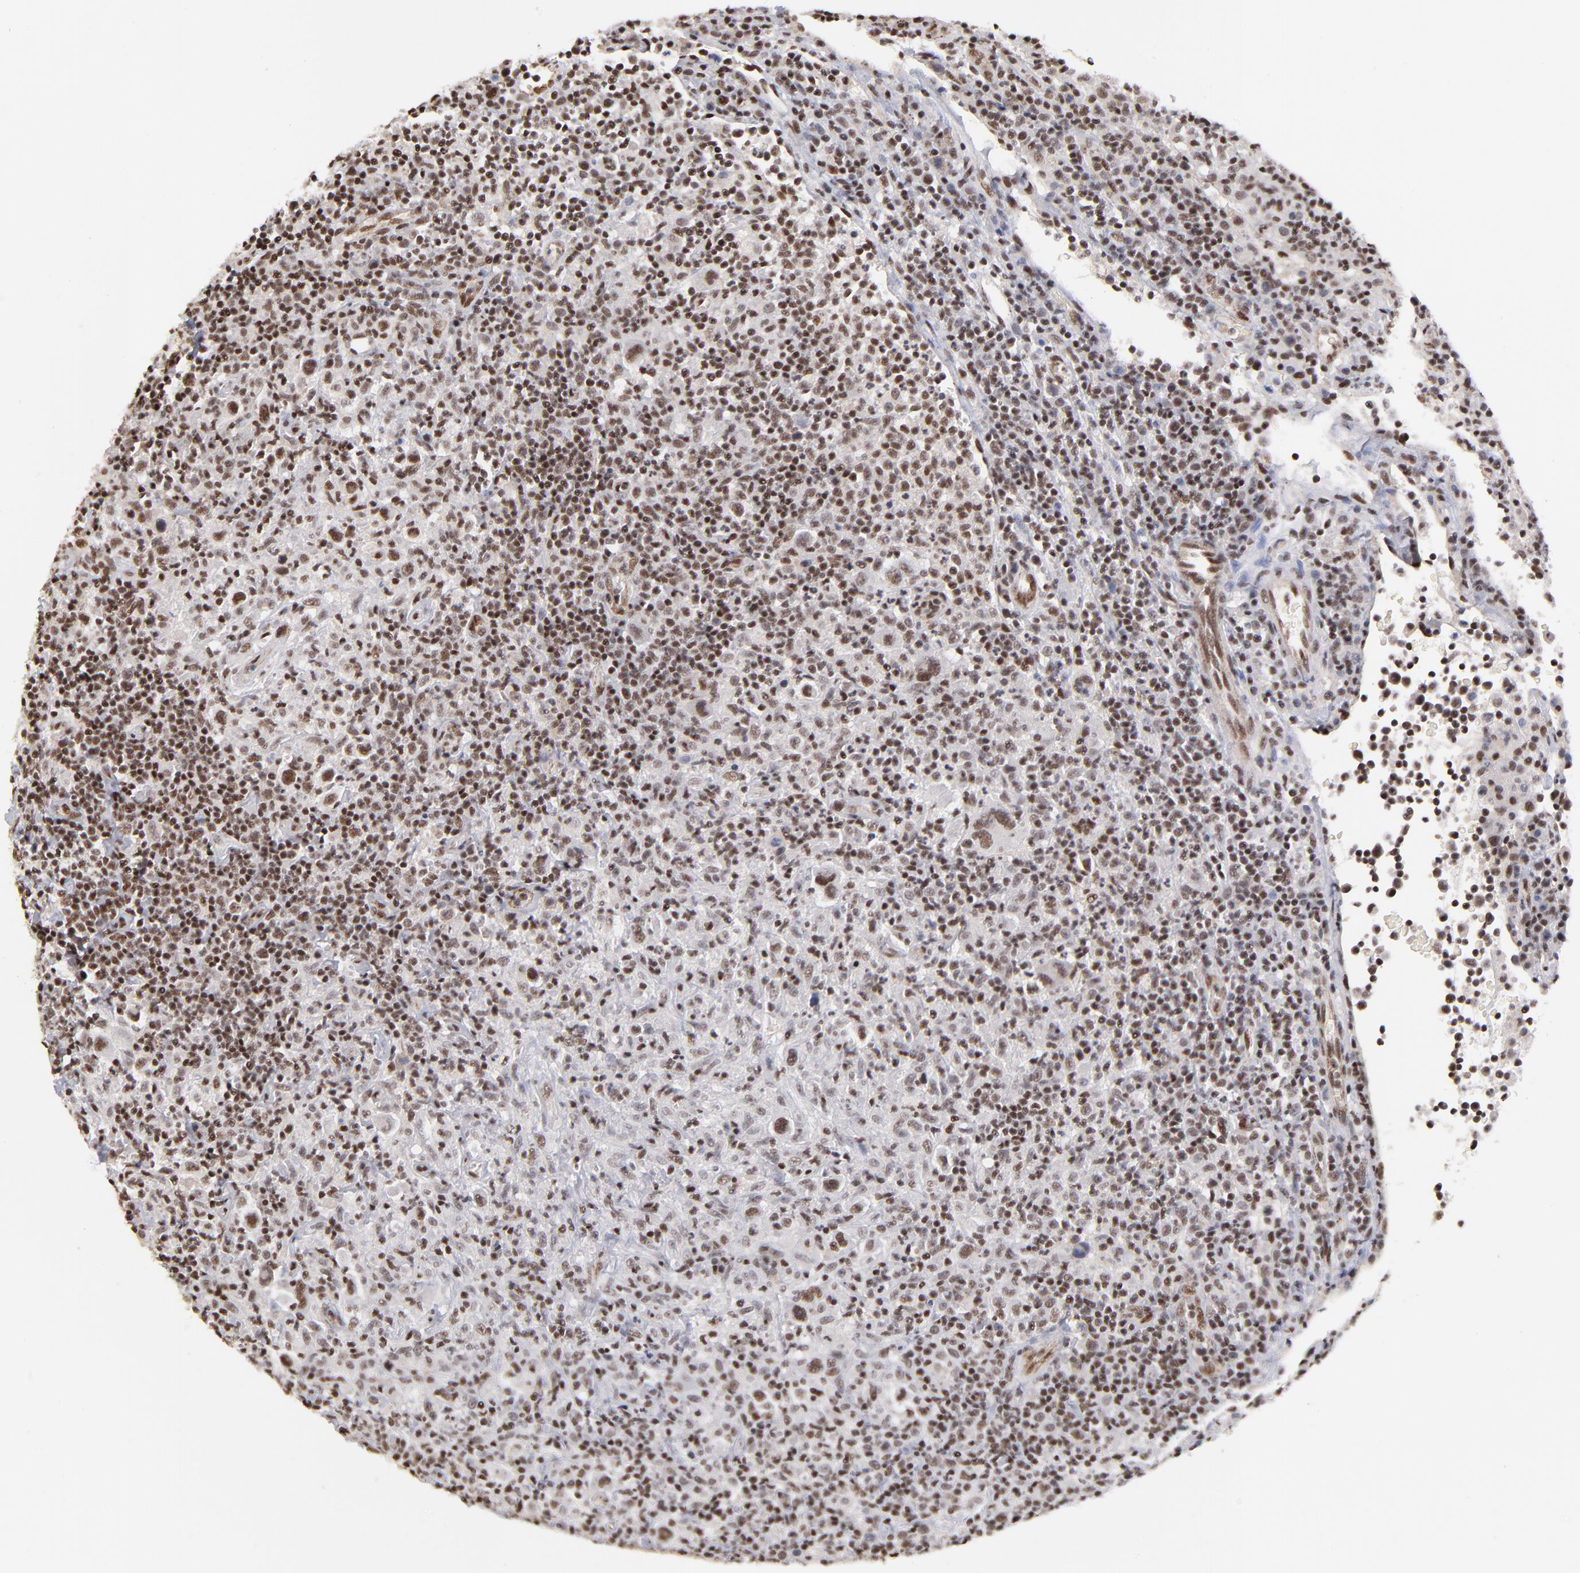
{"staining": {"intensity": "moderate", "quantity": ">75%", "location": "nuclear"}, "tissue": "lymphoma", "cell_type": "Tumor cells", "image_type": "cancer", "snomed": [{"axis": "morphology", "description": "Hodgkin's disease, NOS"}, {"axis": "topography", "description": "Lymph node"}], "caption": "Protein analysis of Hodgkin's disease tissue shows moderate nuclear staining in about >75% of tumor cells.", "gene": "GABPA", "patient": {"sex": "male", "age": 65}}